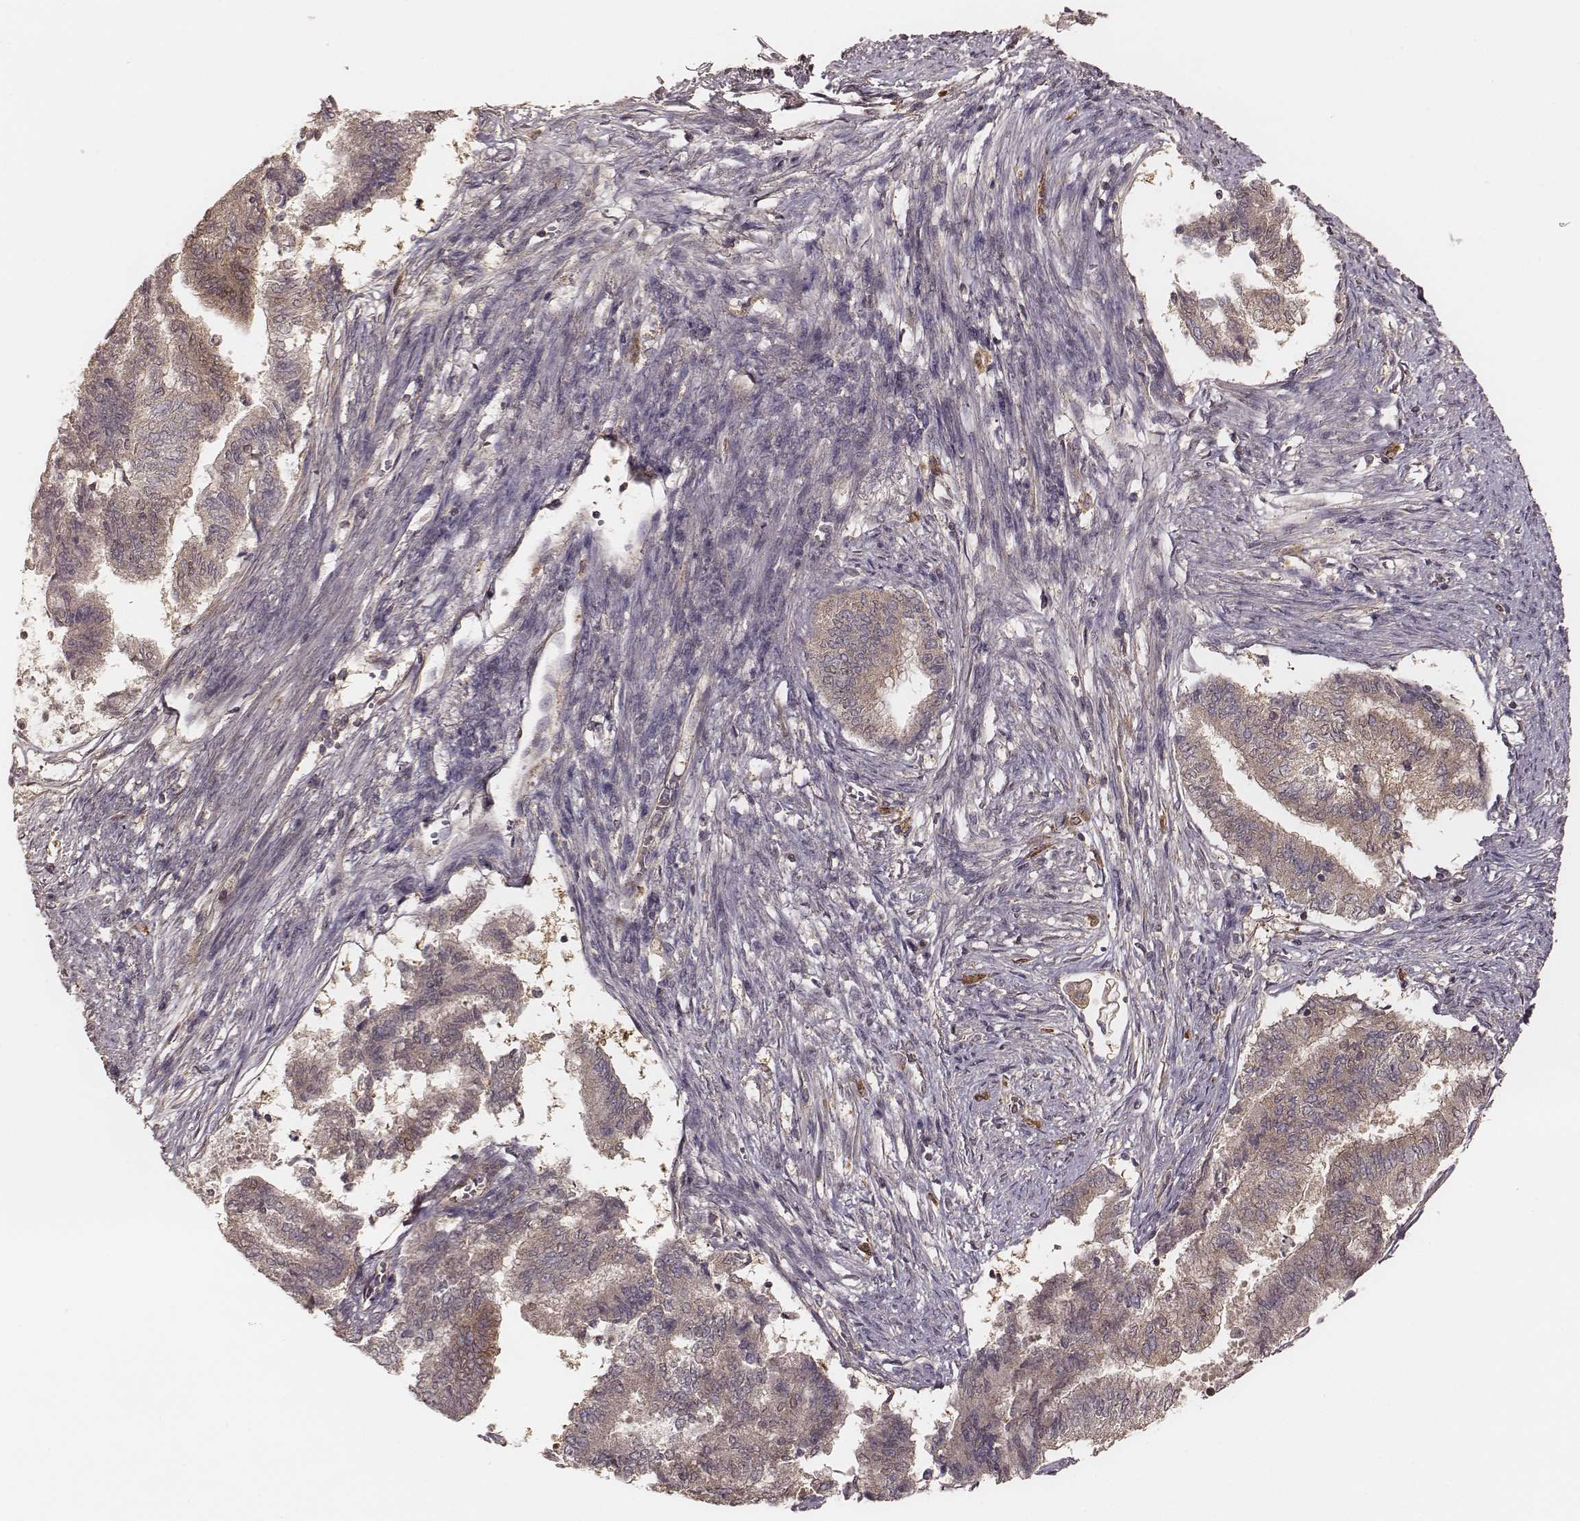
{"staining": {"intensity": "weak", "quantity": ">75%", "location": "cytoplasmic/membranous"}, "tissue": "endometrial cancer", "cell_type": "Tumor cells", "image_type": "cancer", "snomed": [{"axis": "morphology", "description": "Adenocarcinoma, NOS"}, {"axis": "topography", "description": "Endometrium"}], "caption": "DAB (3,3'-diaminobenzidine) immunohistochemical staining of human endometrial cancer (adenocarcinoma) shows weak cytoplasmic/membranous protein expression in about >75% of tumor cells.", "gene": "CARS1", "patient": {"sex": "female", "age": 65}}